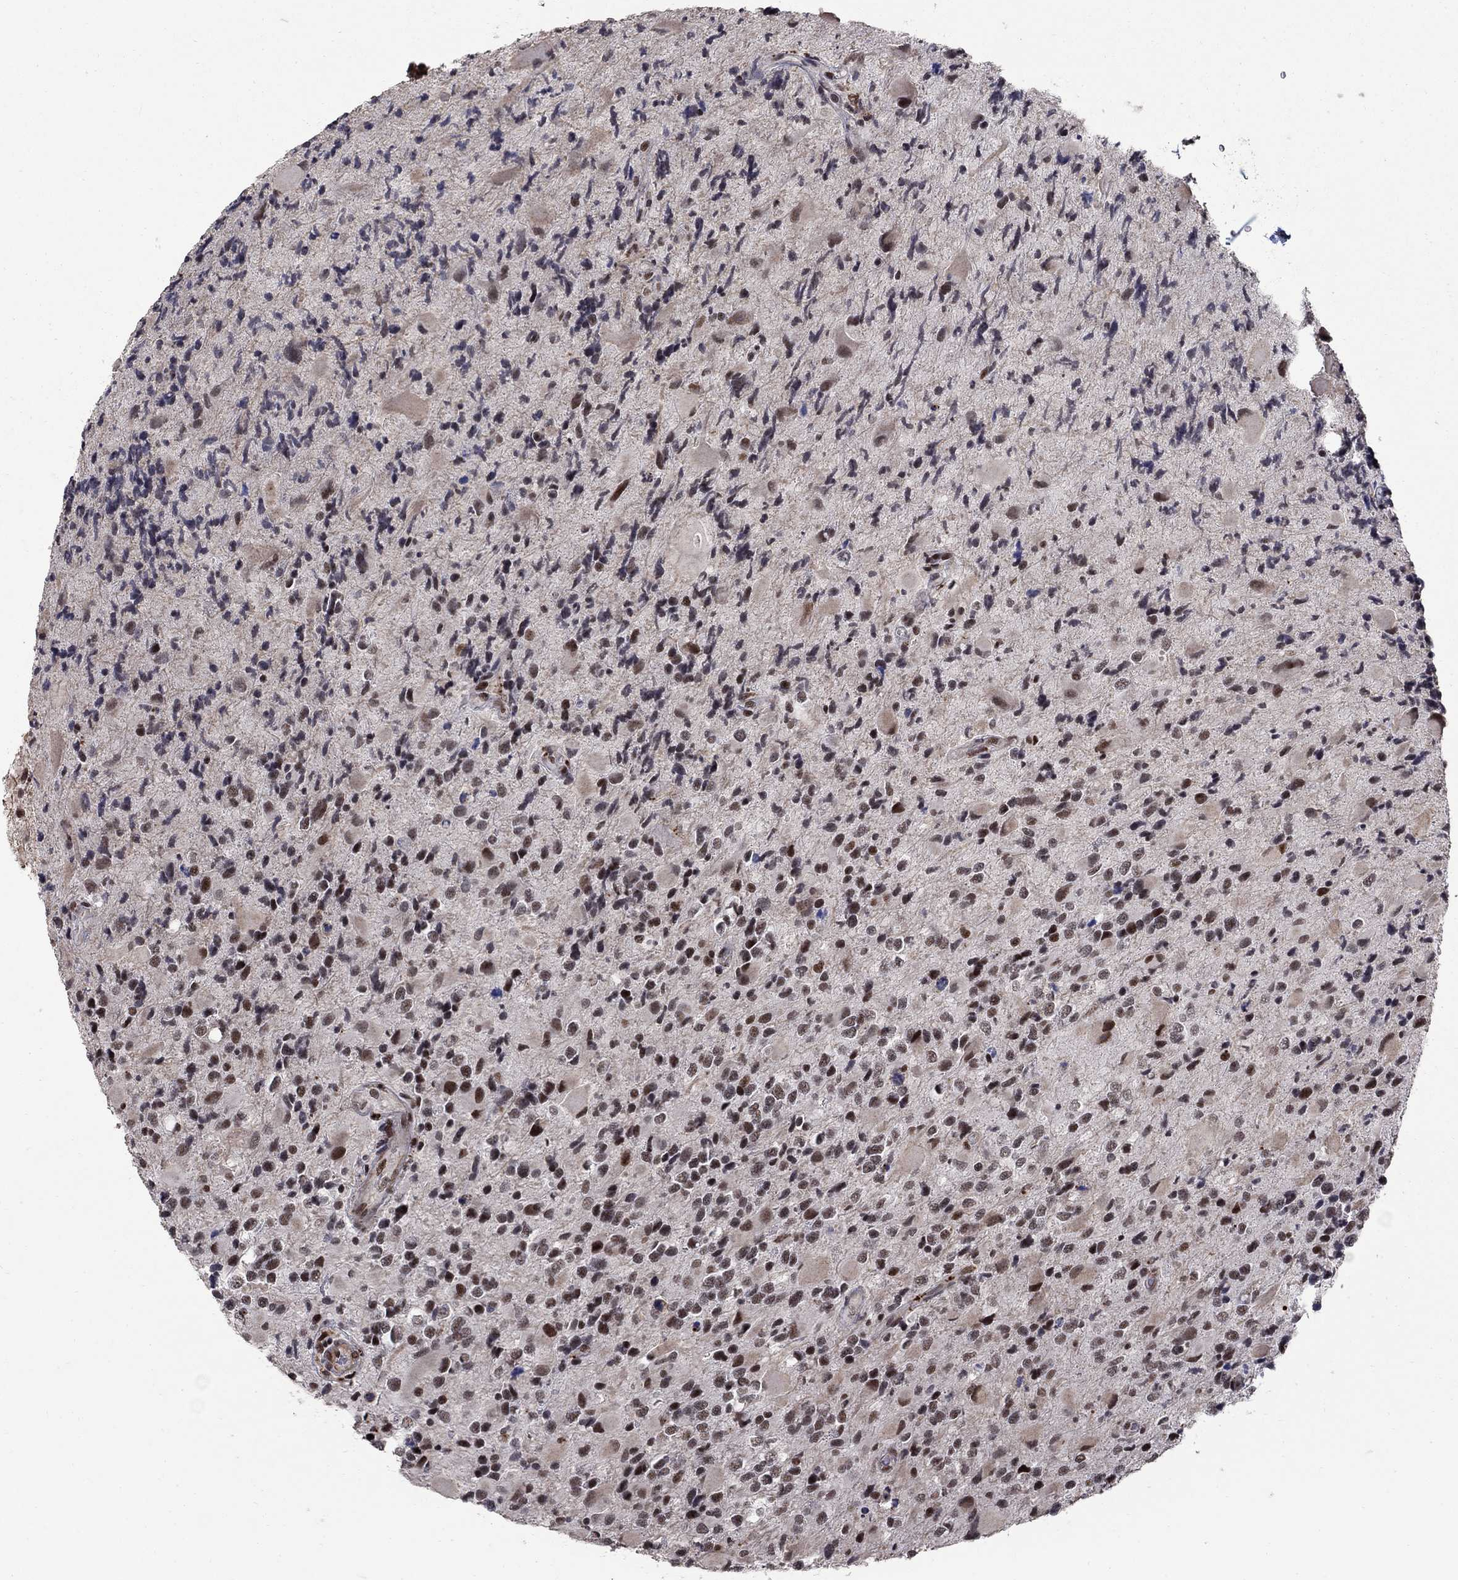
{"staining": {"intensity": "moderate", "quantity": "<25%", "location": "nuclear"}, "tissue": "glioma", "cell_type": "Tumor cells", "image_type": "cancer", "snomed": [{"axis": "morphology", "description": "Glioma, malignant, Low grade"}, {"axis": "topography", "description": "Brain"}], "caption": "Brown immunohistochemical staining in human glioma shows moderate nuclear positivity in approximately <25% of tumor cells.", "gene": "PNISR", "patient": {"sex": "female", "age": 32}}